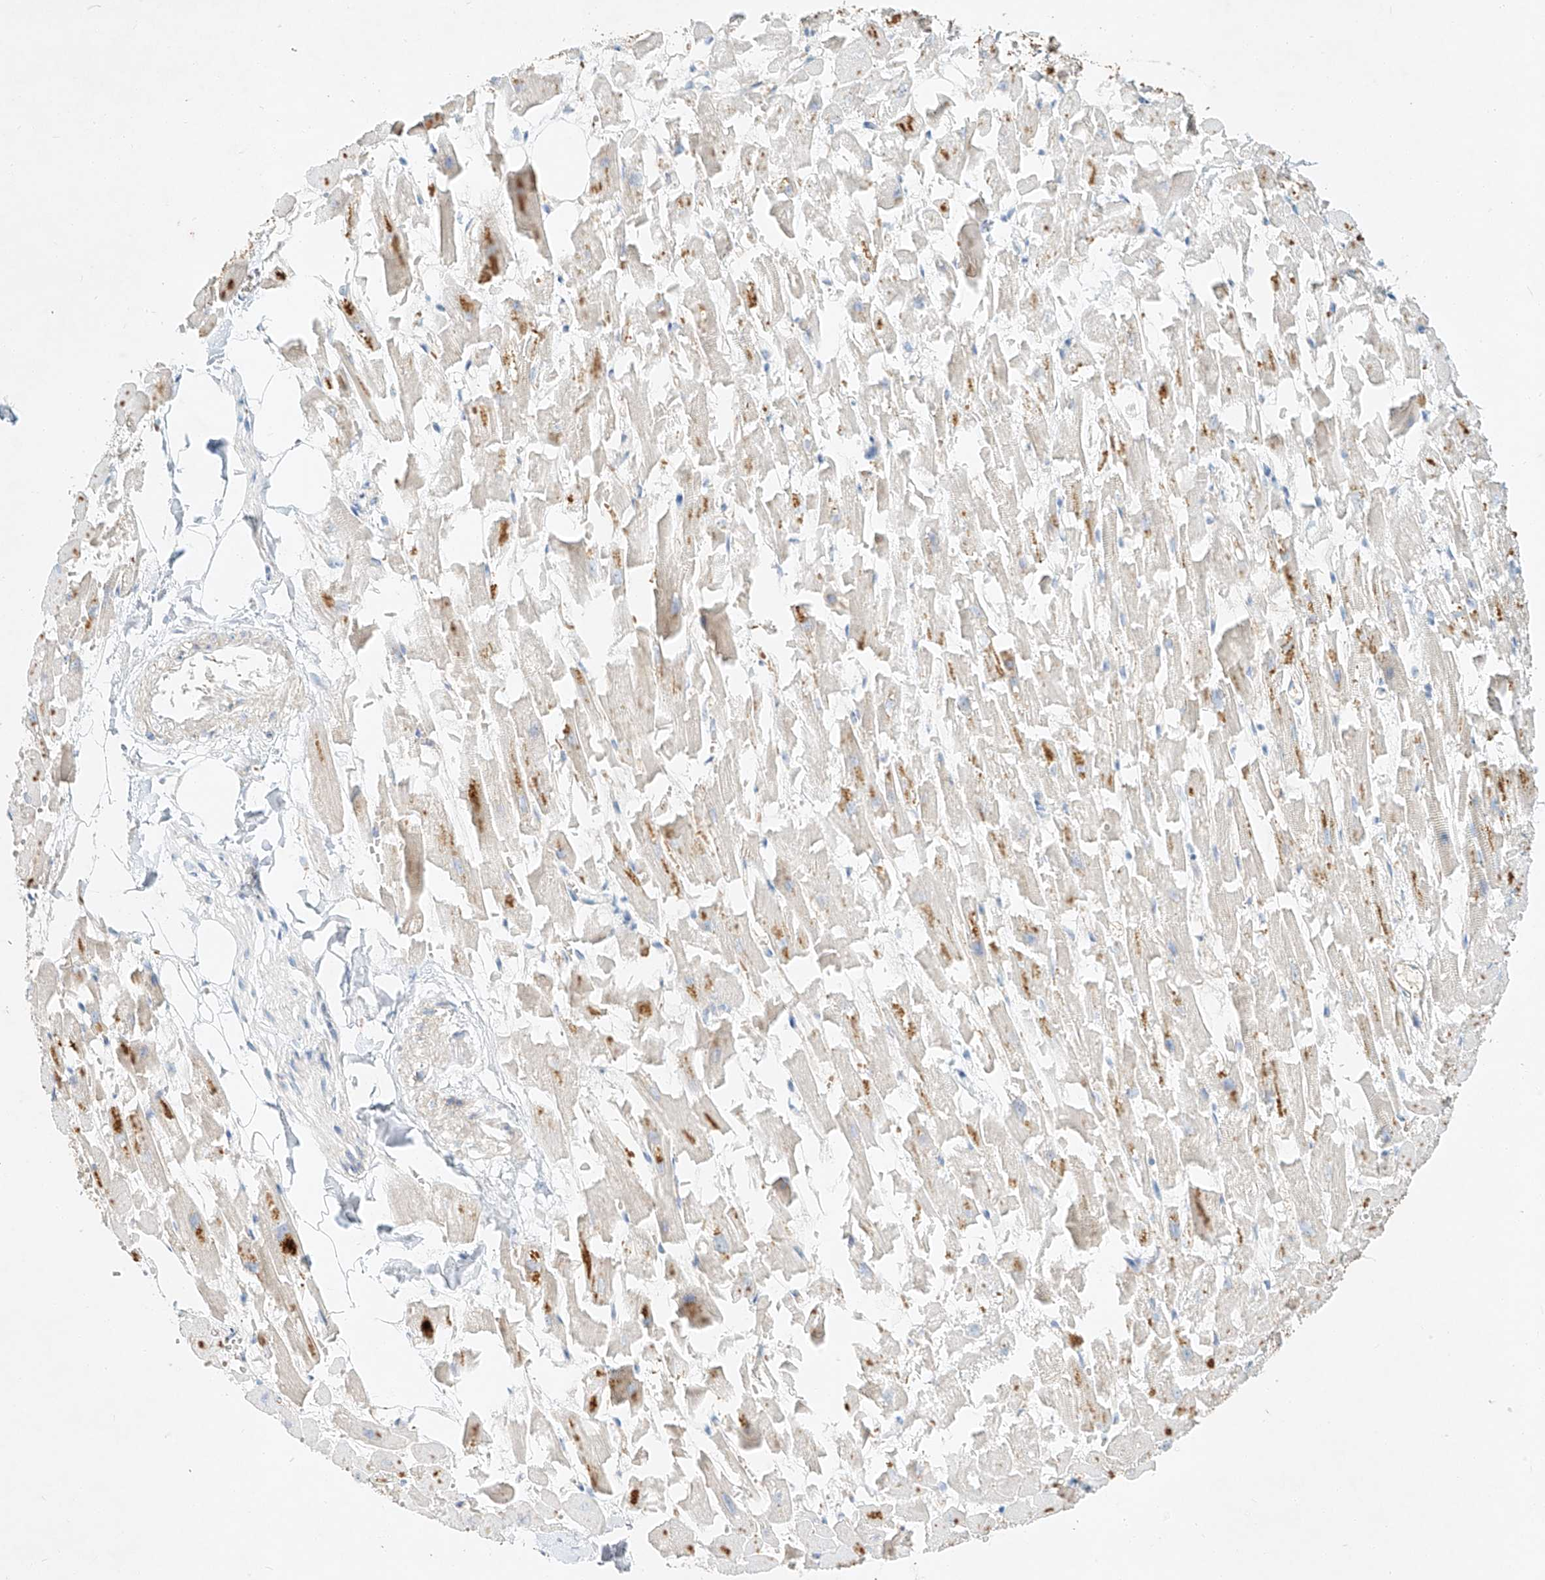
{"staining": {"intensity": "negative", "quantity": "none", "location": "none"}, "tissue": "heart muscle", "cell_type": "Cardiomyocytes", "image_type": "normal", "snomed": [{"axis": "morphology", "description": "Normal tissue, NOS"}, {"axis": "topography", "description": "Heart"}], "caption": "High magnification brightfield microscopy of unremarkable heart muscle stained with DAB (brown) and counterstained with hematoxylin (blue): cardiomyocytes show no significant expression. (Brightfield microscopy of DAB immunohistochemistry (IHC) at high magnification).", "gene": "SYTL3", "patient": {"sex": "female", "age": 64}}